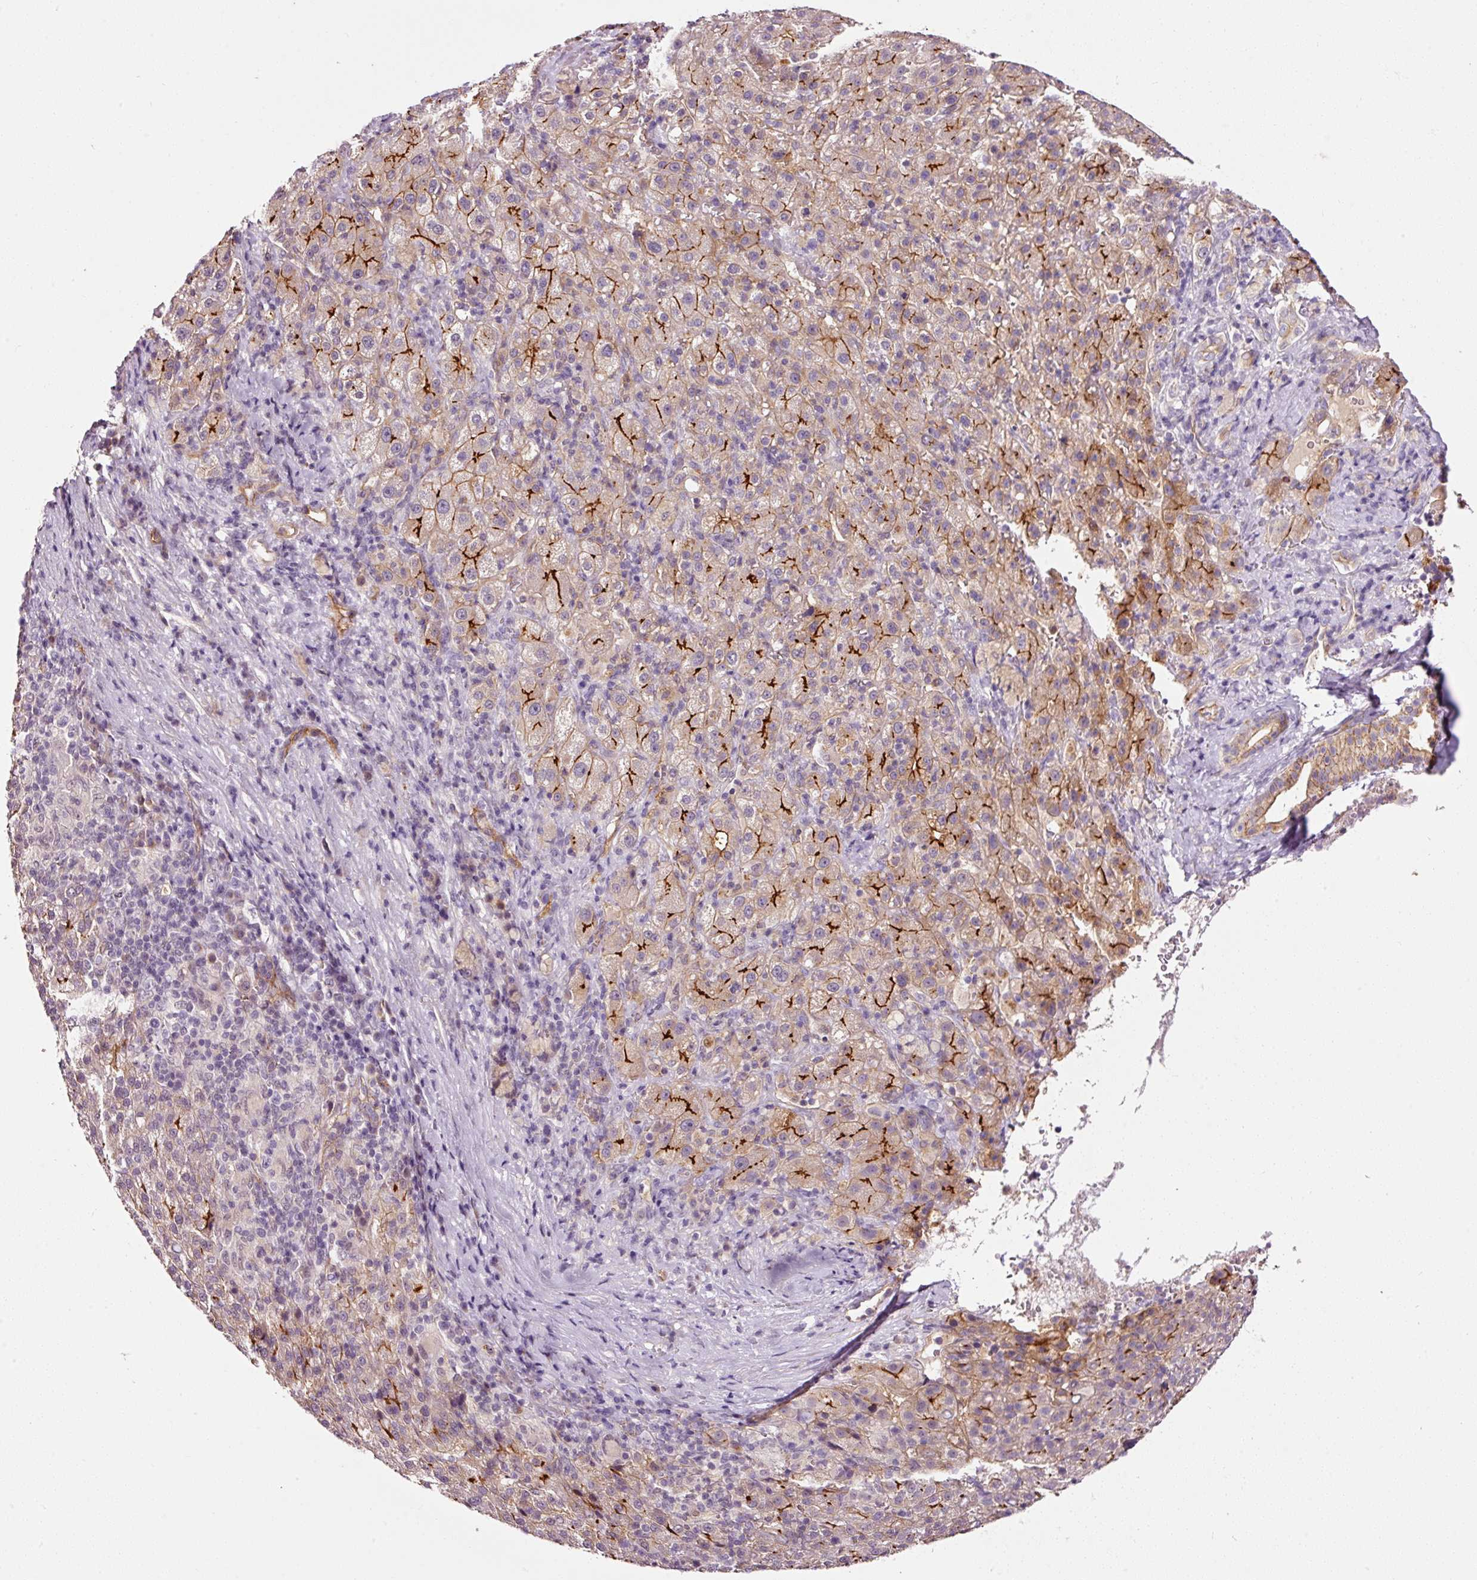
{"staining": {"intensity": "strong", "quantity": "<25%", "location": "cytoplasmic/membranous"}, "tissue": "liver cancer", "cell_type": "Tumor cells", "image_type": "cancer", "snomed": [{"axis": "morphology", "description": "Carcinoma, Hepatocellular, NOS"}, {"axis": "topography", "description": "Liver"}], "caption": "Liver cancer stained with immunohistochemistry (IHC) demonstrates strong cytoplasmic/membranous expression in about <25% of tumor cells.", "gene": "ABCB4", "patient": {"sex": "female", "age": 58}}